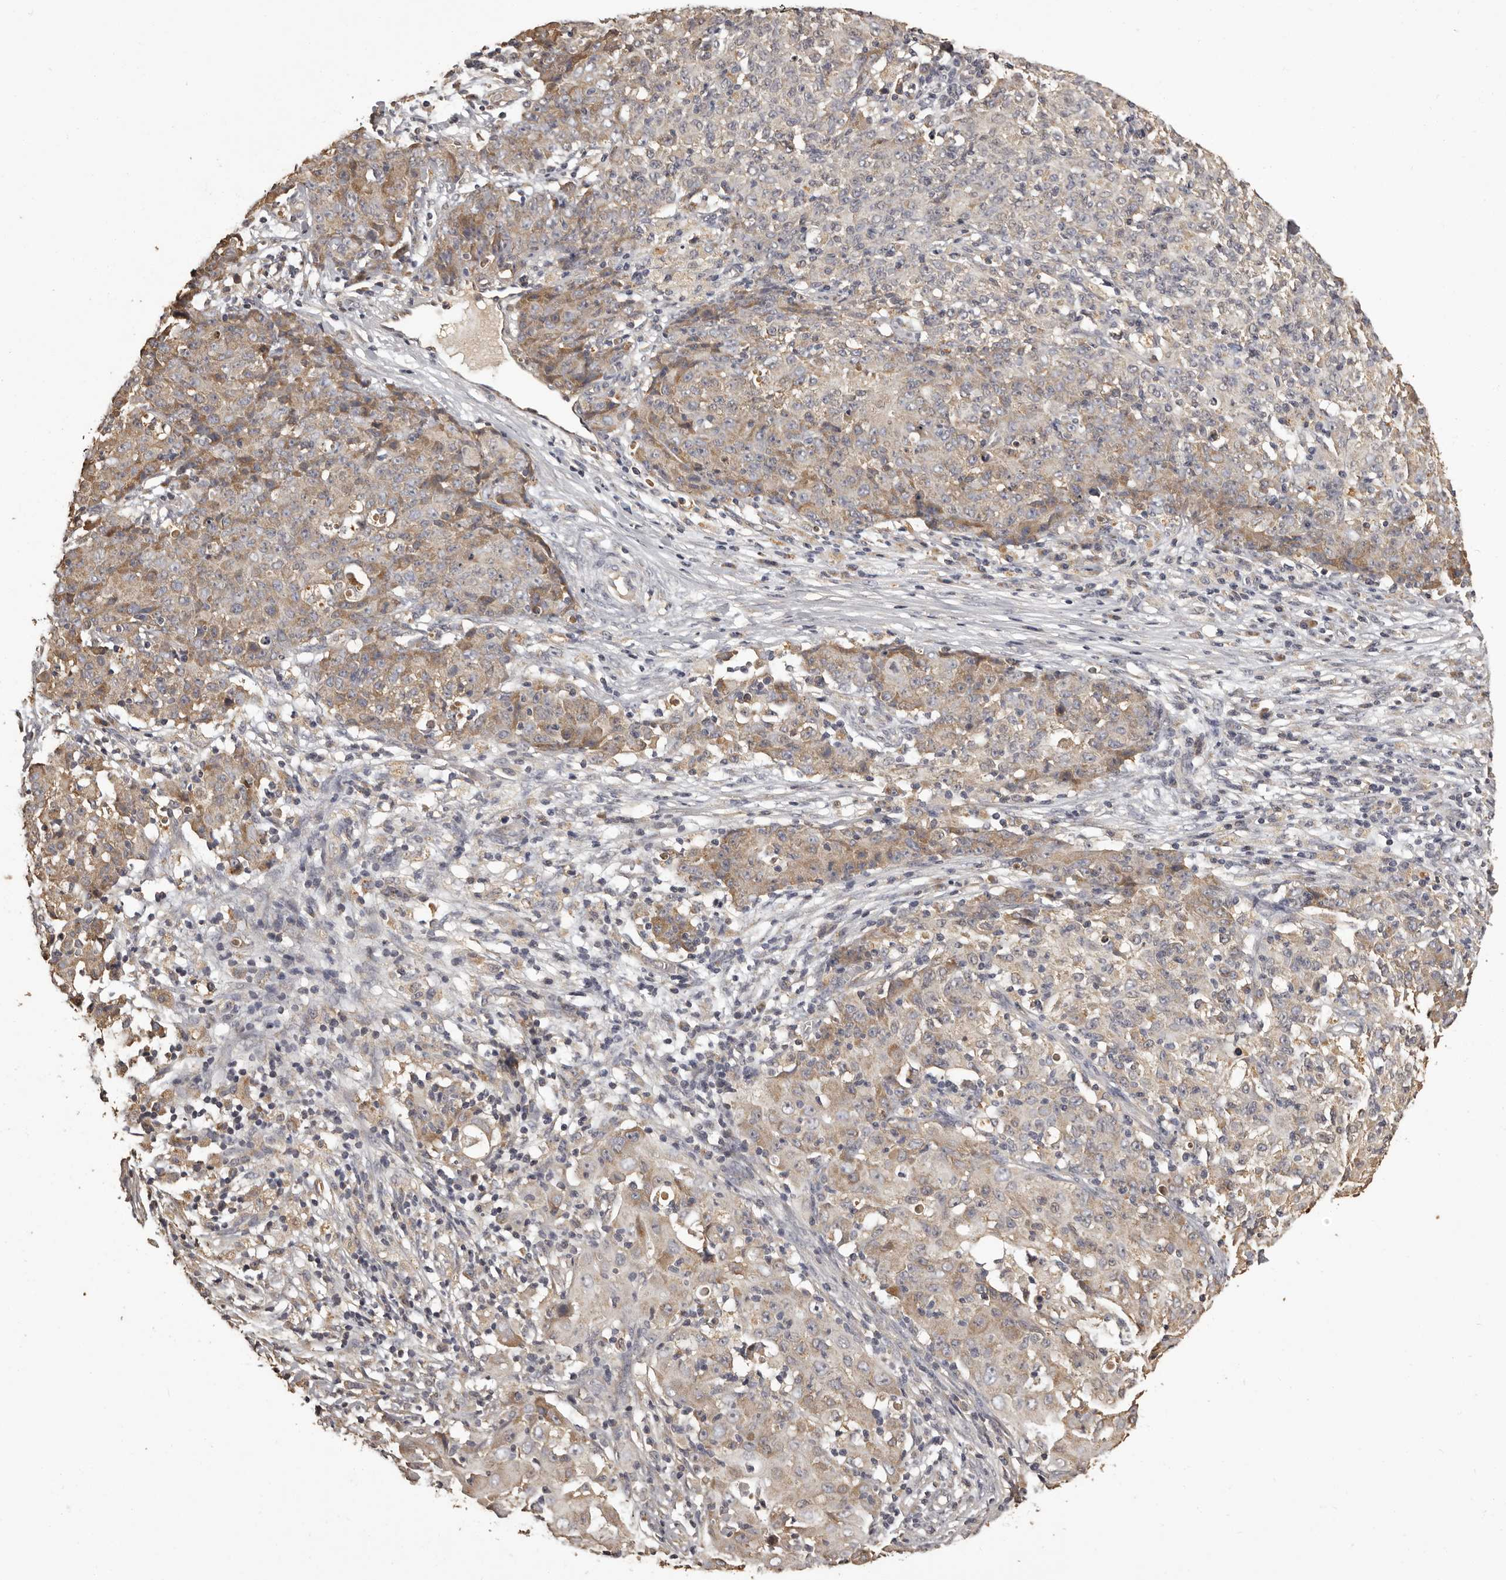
{"staining": {"intensity": "weak", "quantity": "25%-75%", "location": "cytoplasmic/membranous"}, "tissue": "ovarian cancer", "cell_type": "Tumor cells", "image_type": "cancer", "snomed": [{"axis": "morphology", "description": "Carcinoma, endometroid"}, {"axis": "topography", "description": "Ovary"}], "caption": "Immunohistochemistry staining of ovarian cancer (endometroid carcinoma), which demonstrates low levels of weak cytoplasmic/membranous expression in about 25%-75% of tumor cells indicating weak cytoplasmic/membranous protein positivity. The staining was performed using DAB (brown) for protein detection and nuclei were counterstained in hematoxylin (blue).", "gene": "MGAT5", "patient": {"sex": "female", "age": 42}}